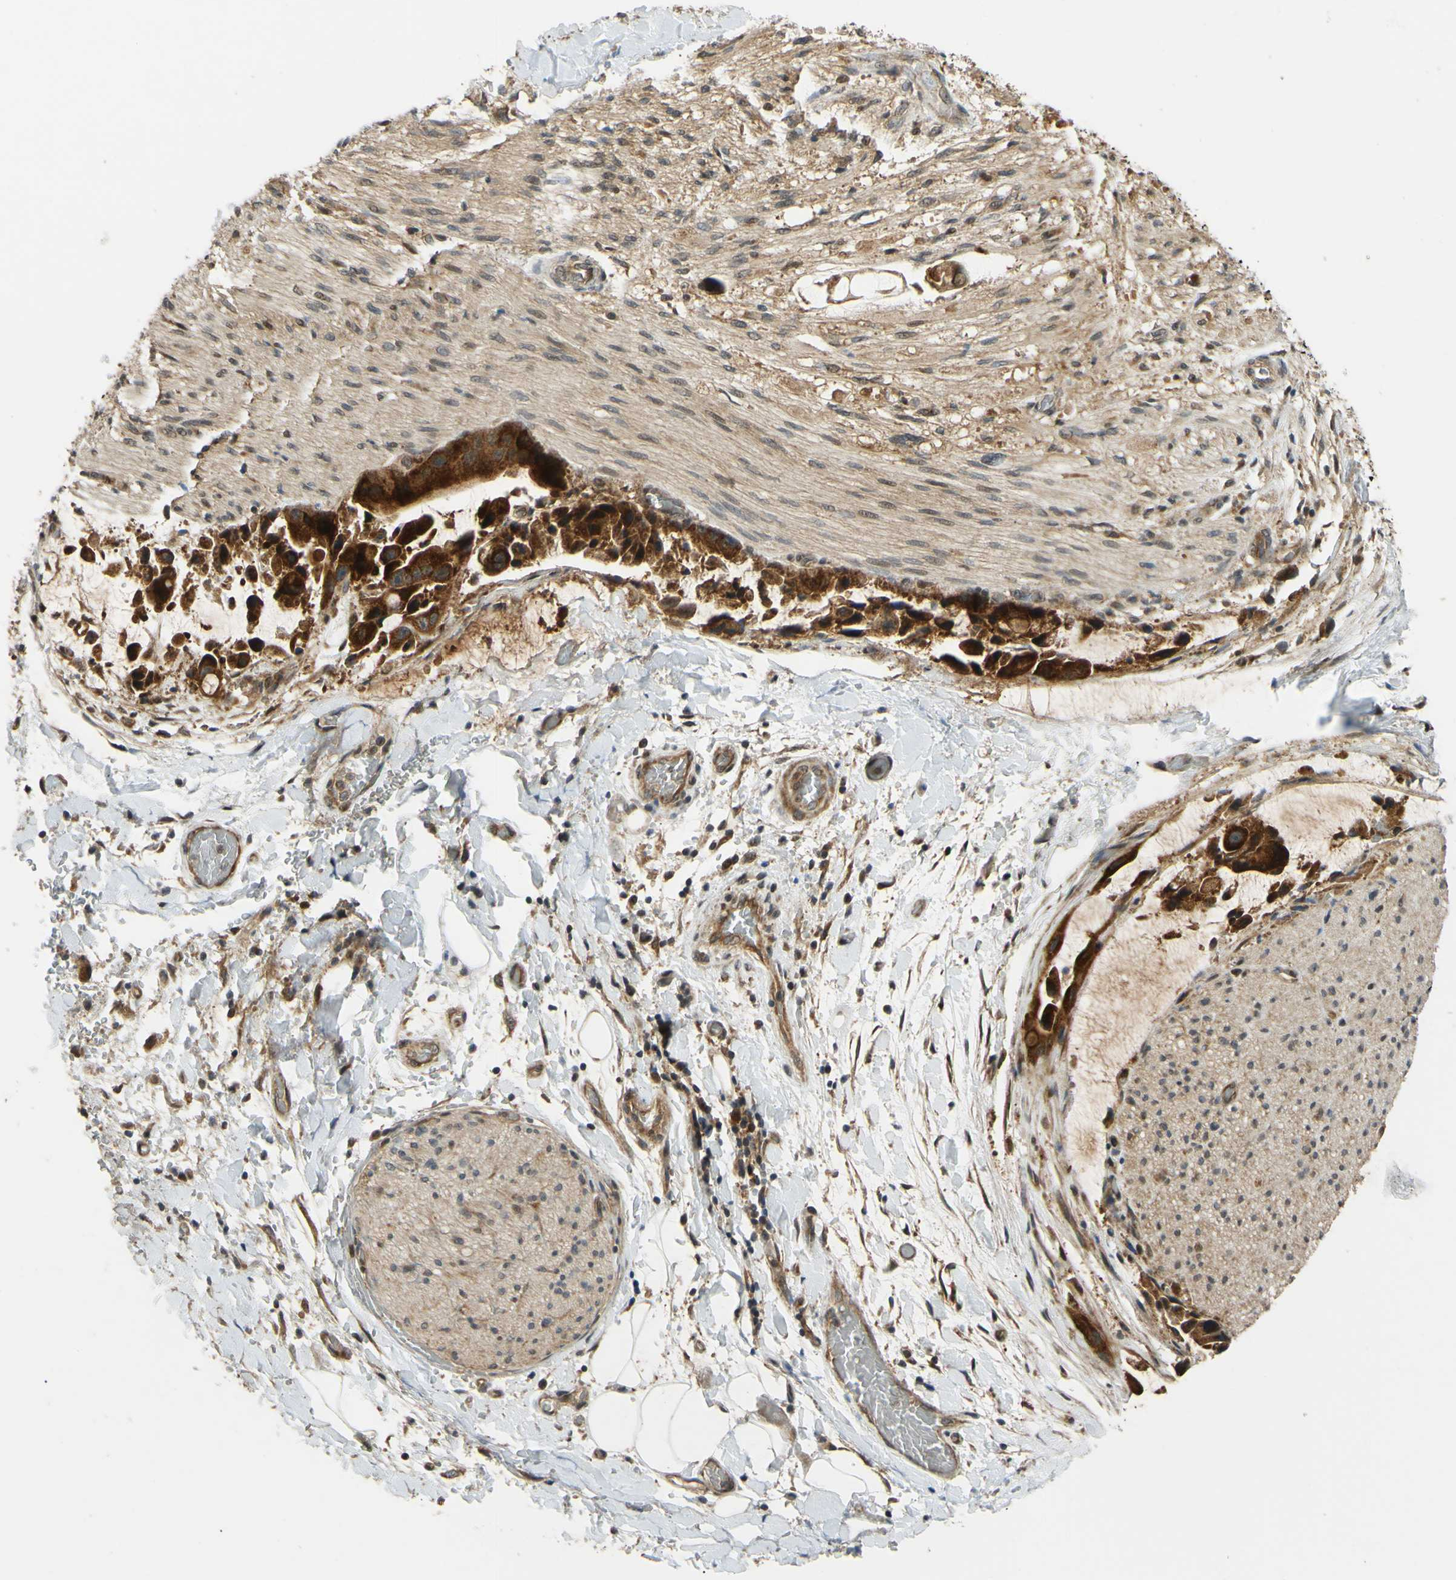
{"staining": {"intensity": "moderate", "quantity": ">75%", "location": "cytoplasmic/membranous,nuclear"}, "tissue": "adipose tissue", "cell_type": "Adipocytes", "image_type": "normal", "snomed": [{"axis": "morphology", "description": "Normal tissue, NOS"}, {"axis": "morphology", "description": "Cholangiocarcinoma"}, {"axis": "topography", "description": "Liver"}, {"axis": "topography", "description": "Peripheral nerve tissue"}], "caption": "Human adipose tissue stained with a brown dye shows moderate cytoplasmic/membranous,nuclear positive expression in about >75% of adipocytes.", "gene": "ABCC8", "patient": {"sex": "male", "age": 50}}